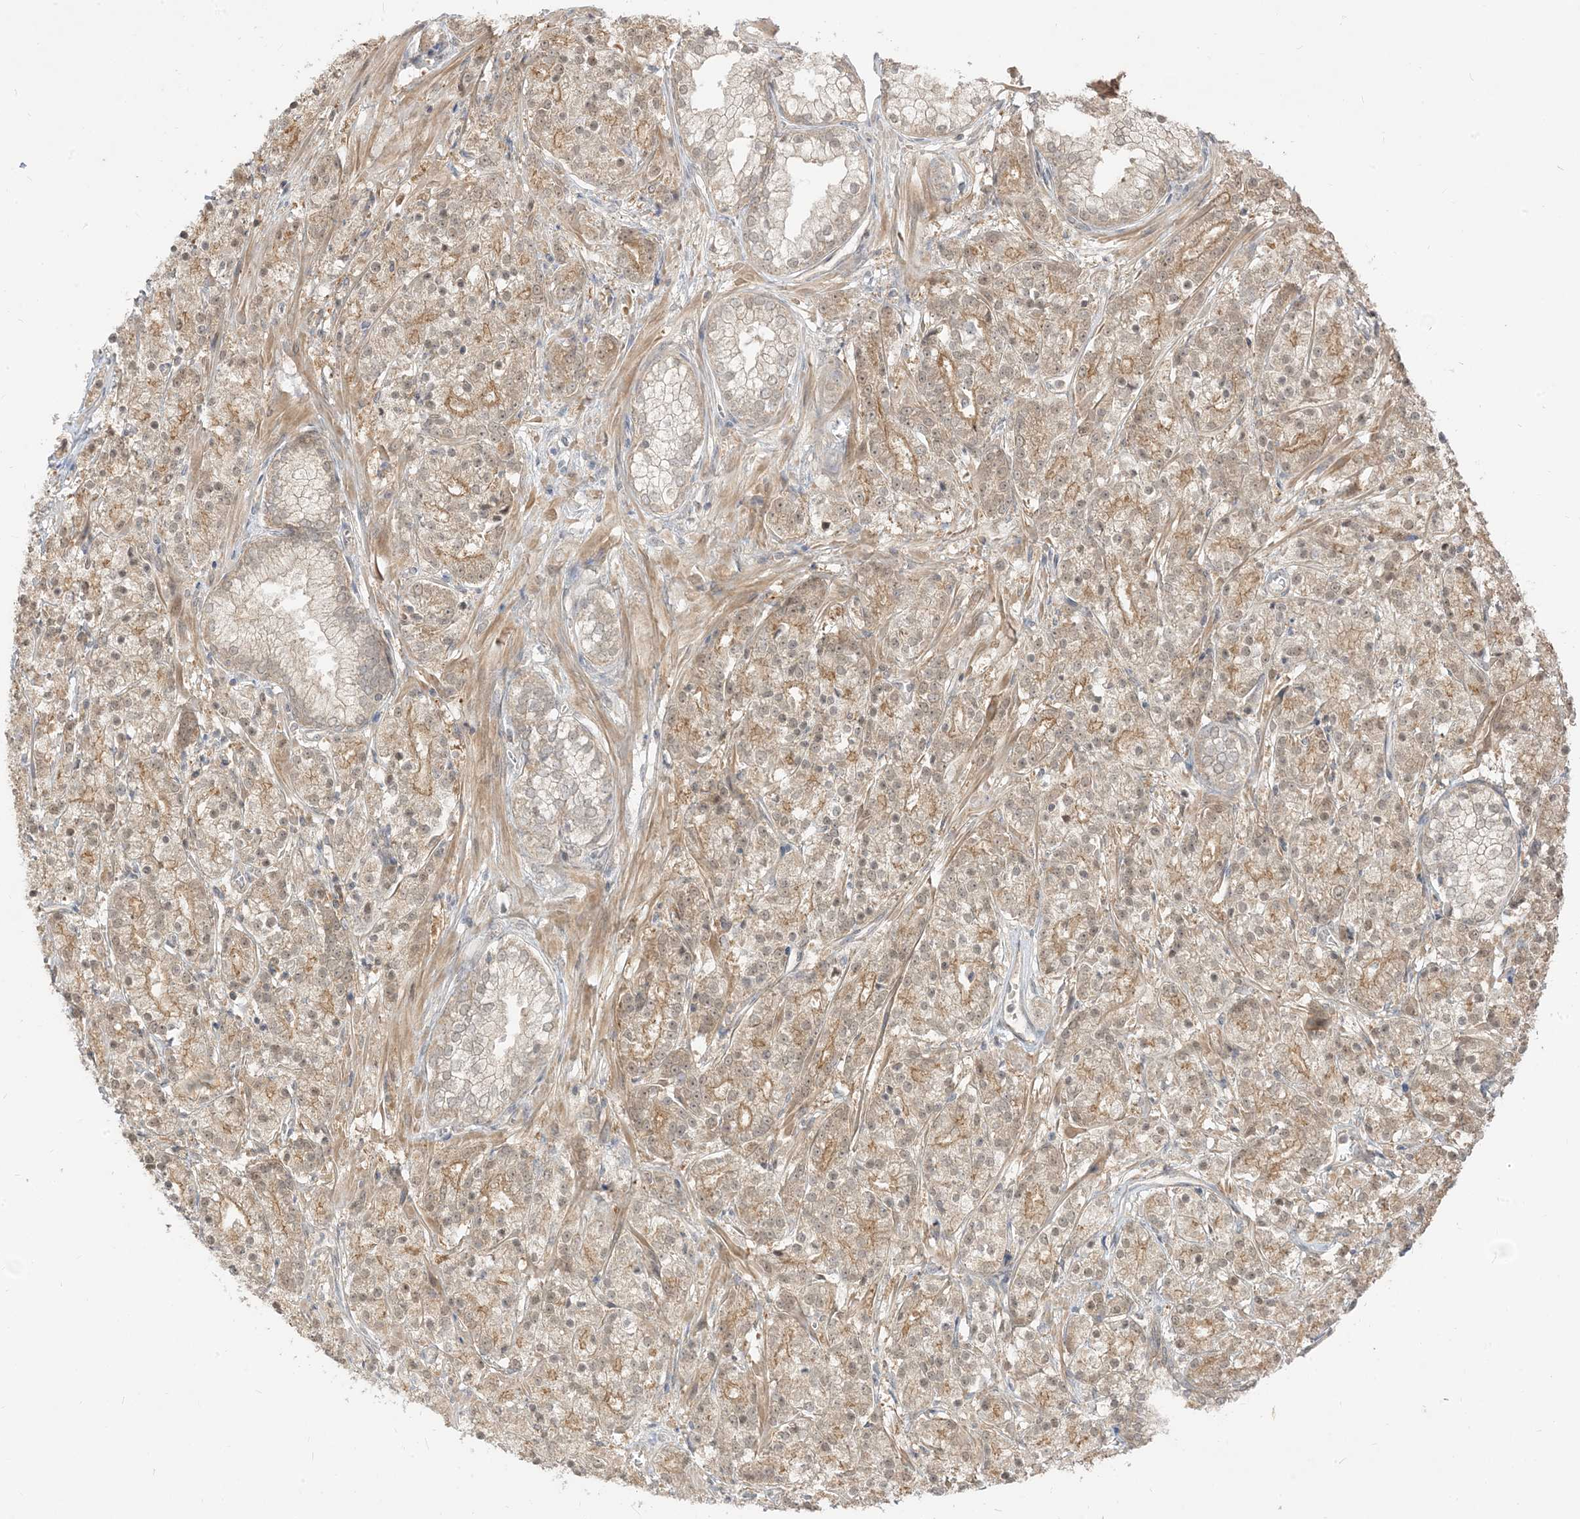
{"staining": {"intensity": "weak", "quantity": ">75%", "location": "cytoplasmic/membranous,nuclear"}, "tissue": "prostate cancer", "cell_type": "Tumor cells", "image_type": "cancer", "snomed": [{"axis": "morphology", "description": "Adenocarcinoma, High grade"}, {"axis": "topography", "description": "Prostate"}], "caption": "An immunohistochemistry photomicrograph of neoplastic tissue is shown. Protein staining in brown highlights weak cytoplasmic/membranous and nuclear positivity in prostate cancer (high-grade adenocarcinoma) within tumor cells. The staining was performed using DAB, with brown indicating positive protein expression. Nuclei are stained blue with hematoxylin.", "gene": "TBCC", "patient": {"sex": "male", "age": 69}}